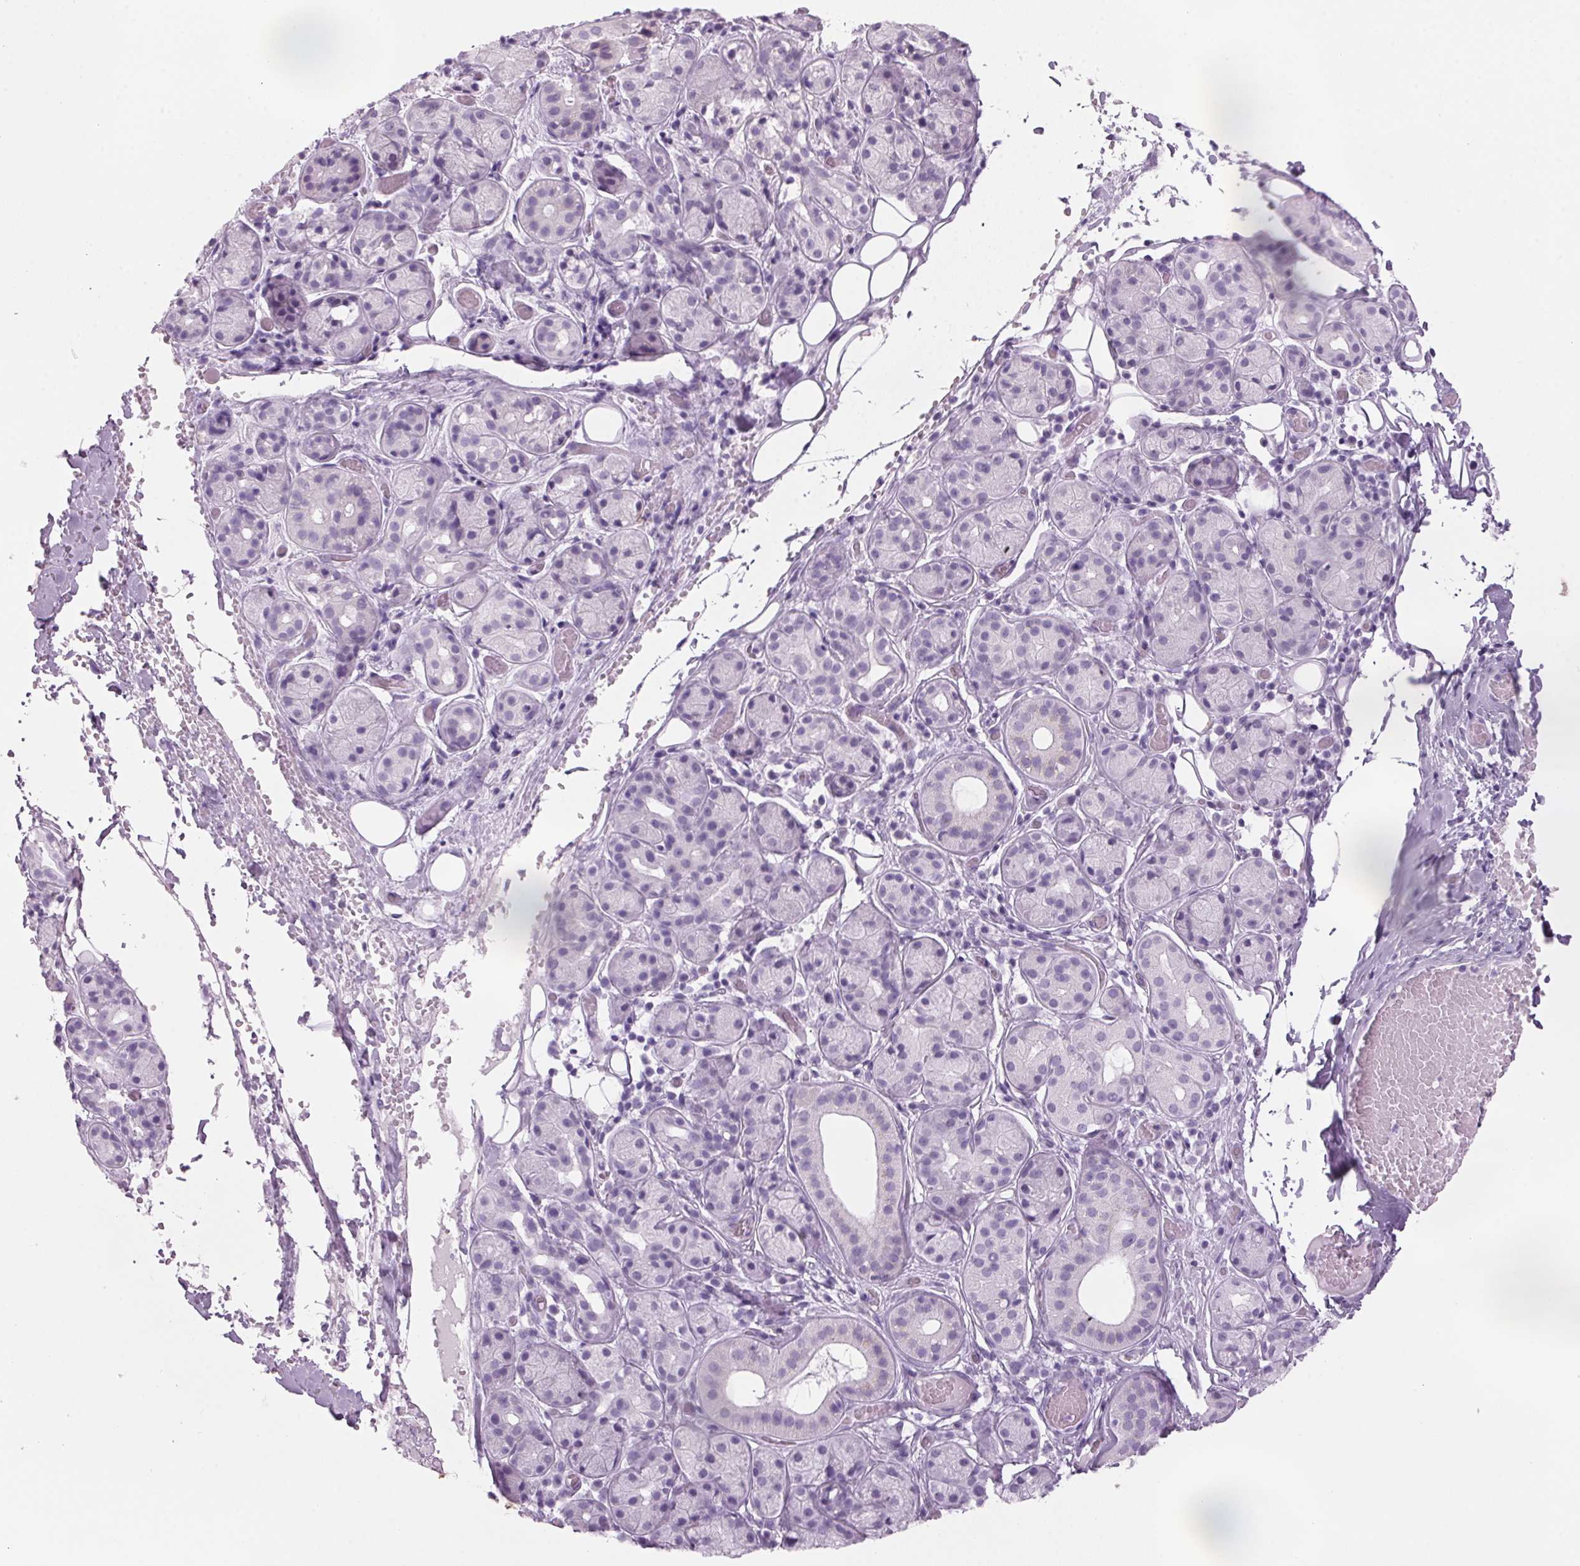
{"staining": {"intensity": "negative", "quantity": "none", "location": "none"}, "tissue": "salivary gland", "cell_type": "Glandular cells", "image_type": "normal", "snomed": [{"axis": "morphology", "description": "Normal tissue, NOS"}, {"axis": "topography", "description": "Salivary gland"}, {"axis": "topography", "description": "Peripheral nerve tissue"}], "caption": "Human salivary gland stained for a protein using IHC reveals no expression in glandular cells.", "gene": "ADAM20", "patient": {"sex": "male", "age": 71}}